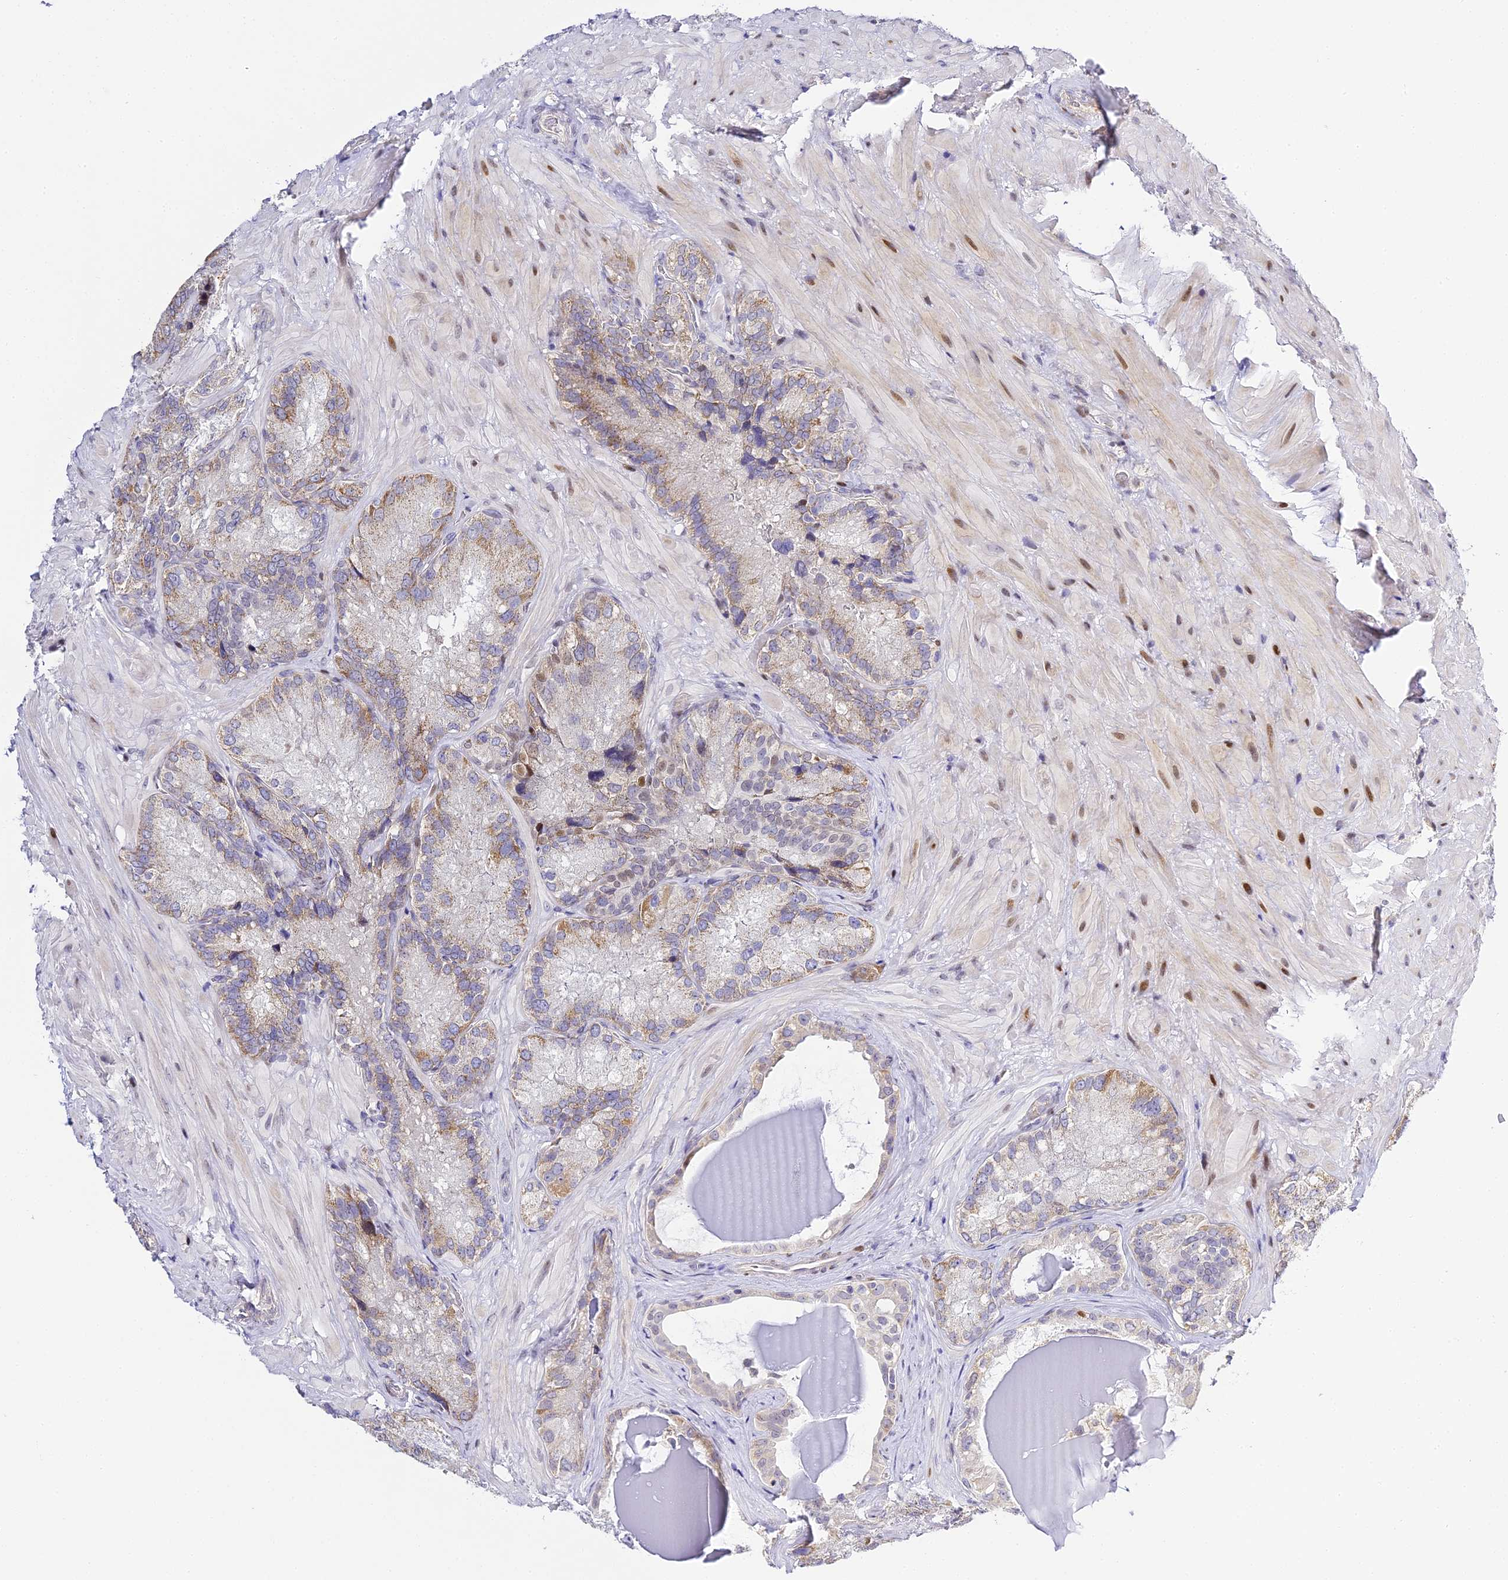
{"staining": {"intensity": "moderate", "quantity": "<25%", "location": "cytoplasmic/membranous"}, "tissue": "seminal vesicle", "cell_type": "Glandular cells", "image_type": "normal", "snomed": [{"axis": "morphology", "description": "Normal tissue, NOS"}, {"axis": "topography", "description": "Seminal veicle"}], "caption": "Normal seminal vesicle was stained to show a protein in brown. There is low levels of moderate cytoplasmic/membranous expression in about <25% of glandular cells.", "gene": "SERP1", "patient": {"sex": "male", "age": 62}}